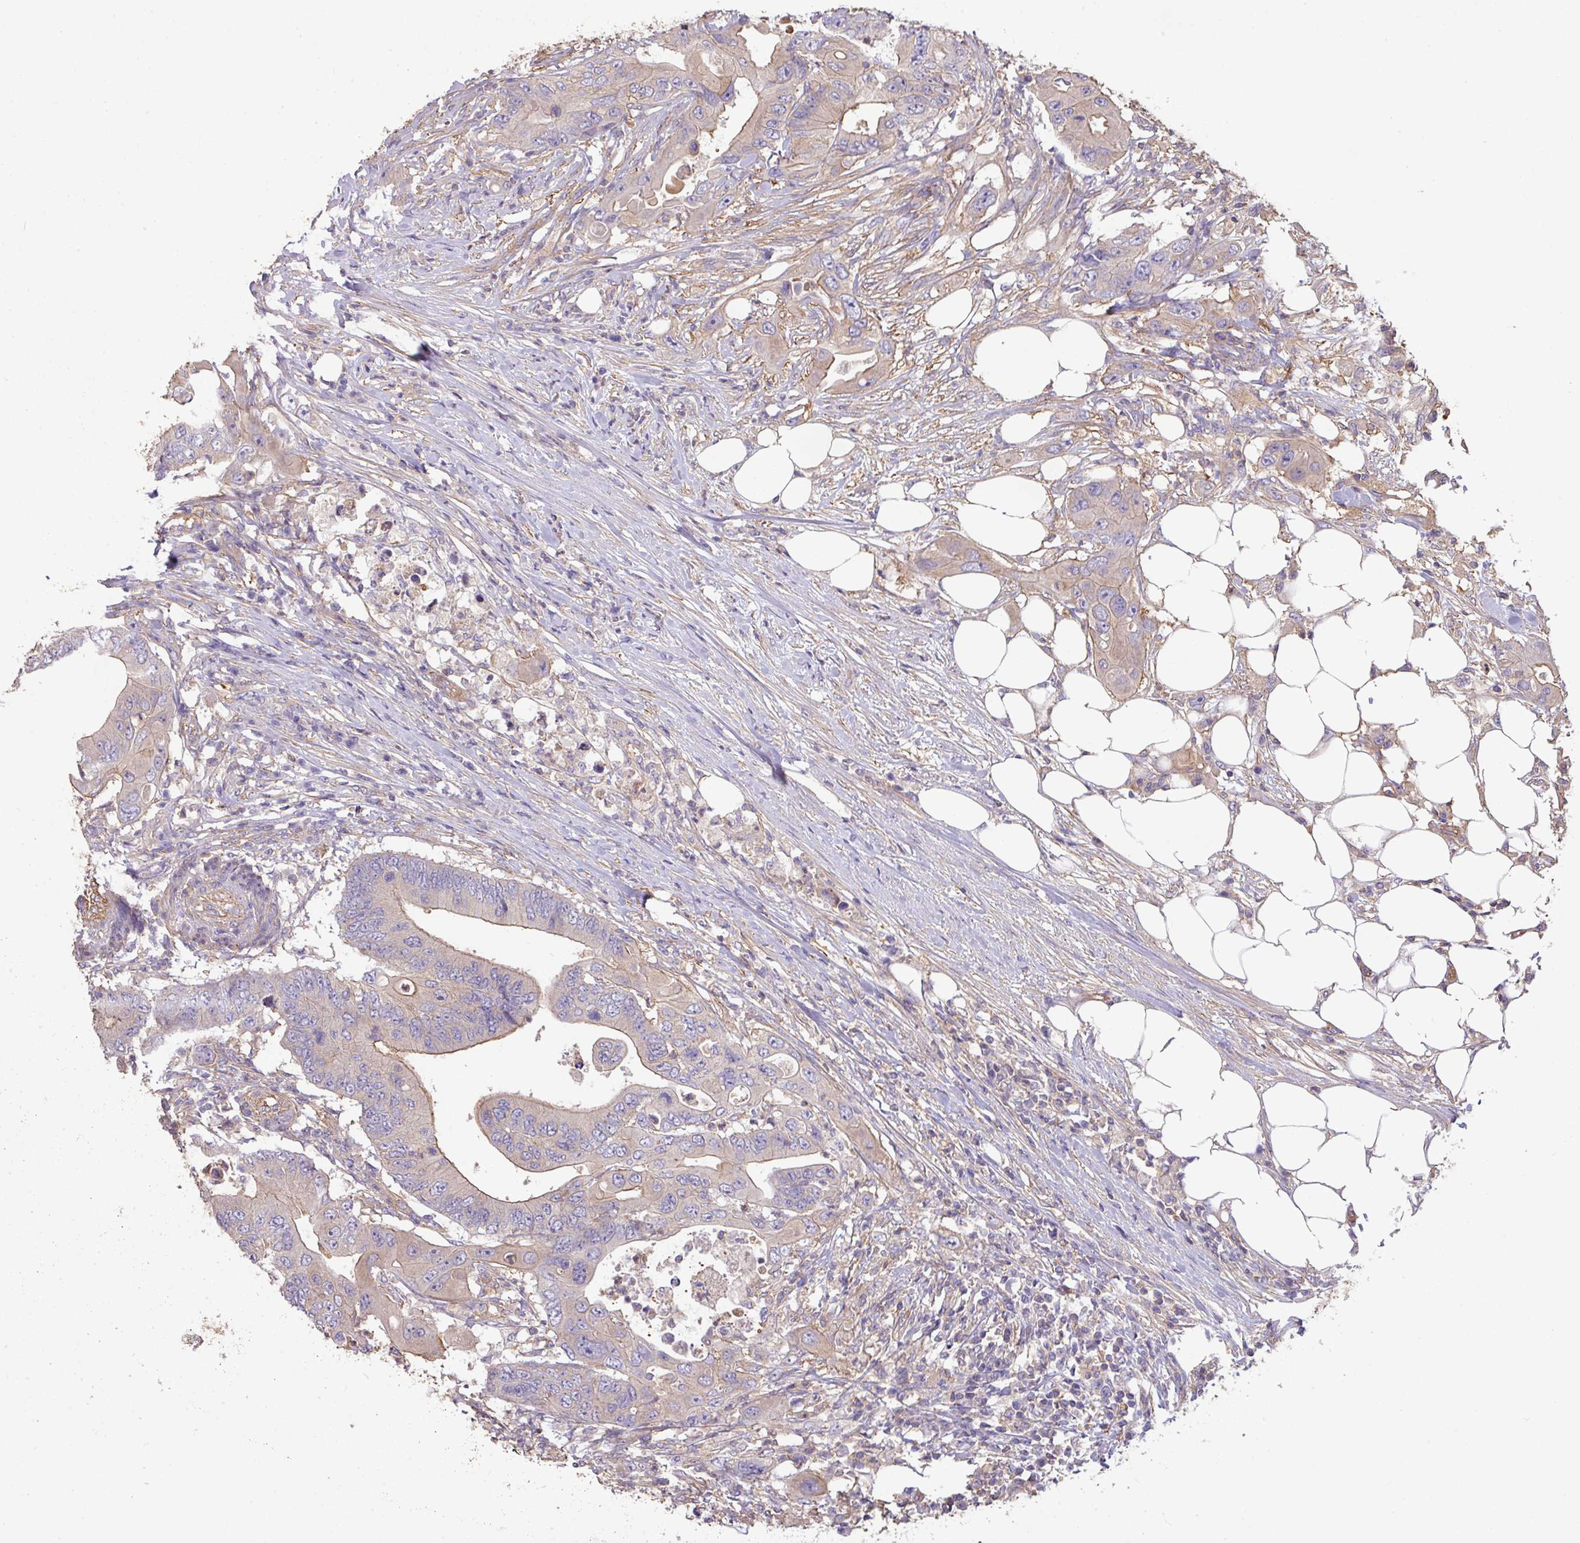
{"staining": {"intensity": "weak", "quantity": "25%-75%", "location": "cytoplasmic/membranous"}, "tissue": "colorectal cancer", "cell_type": "Tumor cells", "image_type": "cancer", "snomed": [{"axis": "morphology", "description": "Adenocarcinoma, NOS"}, {"axis": "topography", "description": "Colon"}], "caption": "Weak cytoplasmic/membranous staining for a protein is seen in approximately 25%-75% of tumor cells of colorectal cancer using IHC.", "gene": "CALML4", "patient": {"sex": "male", "age": 71}}